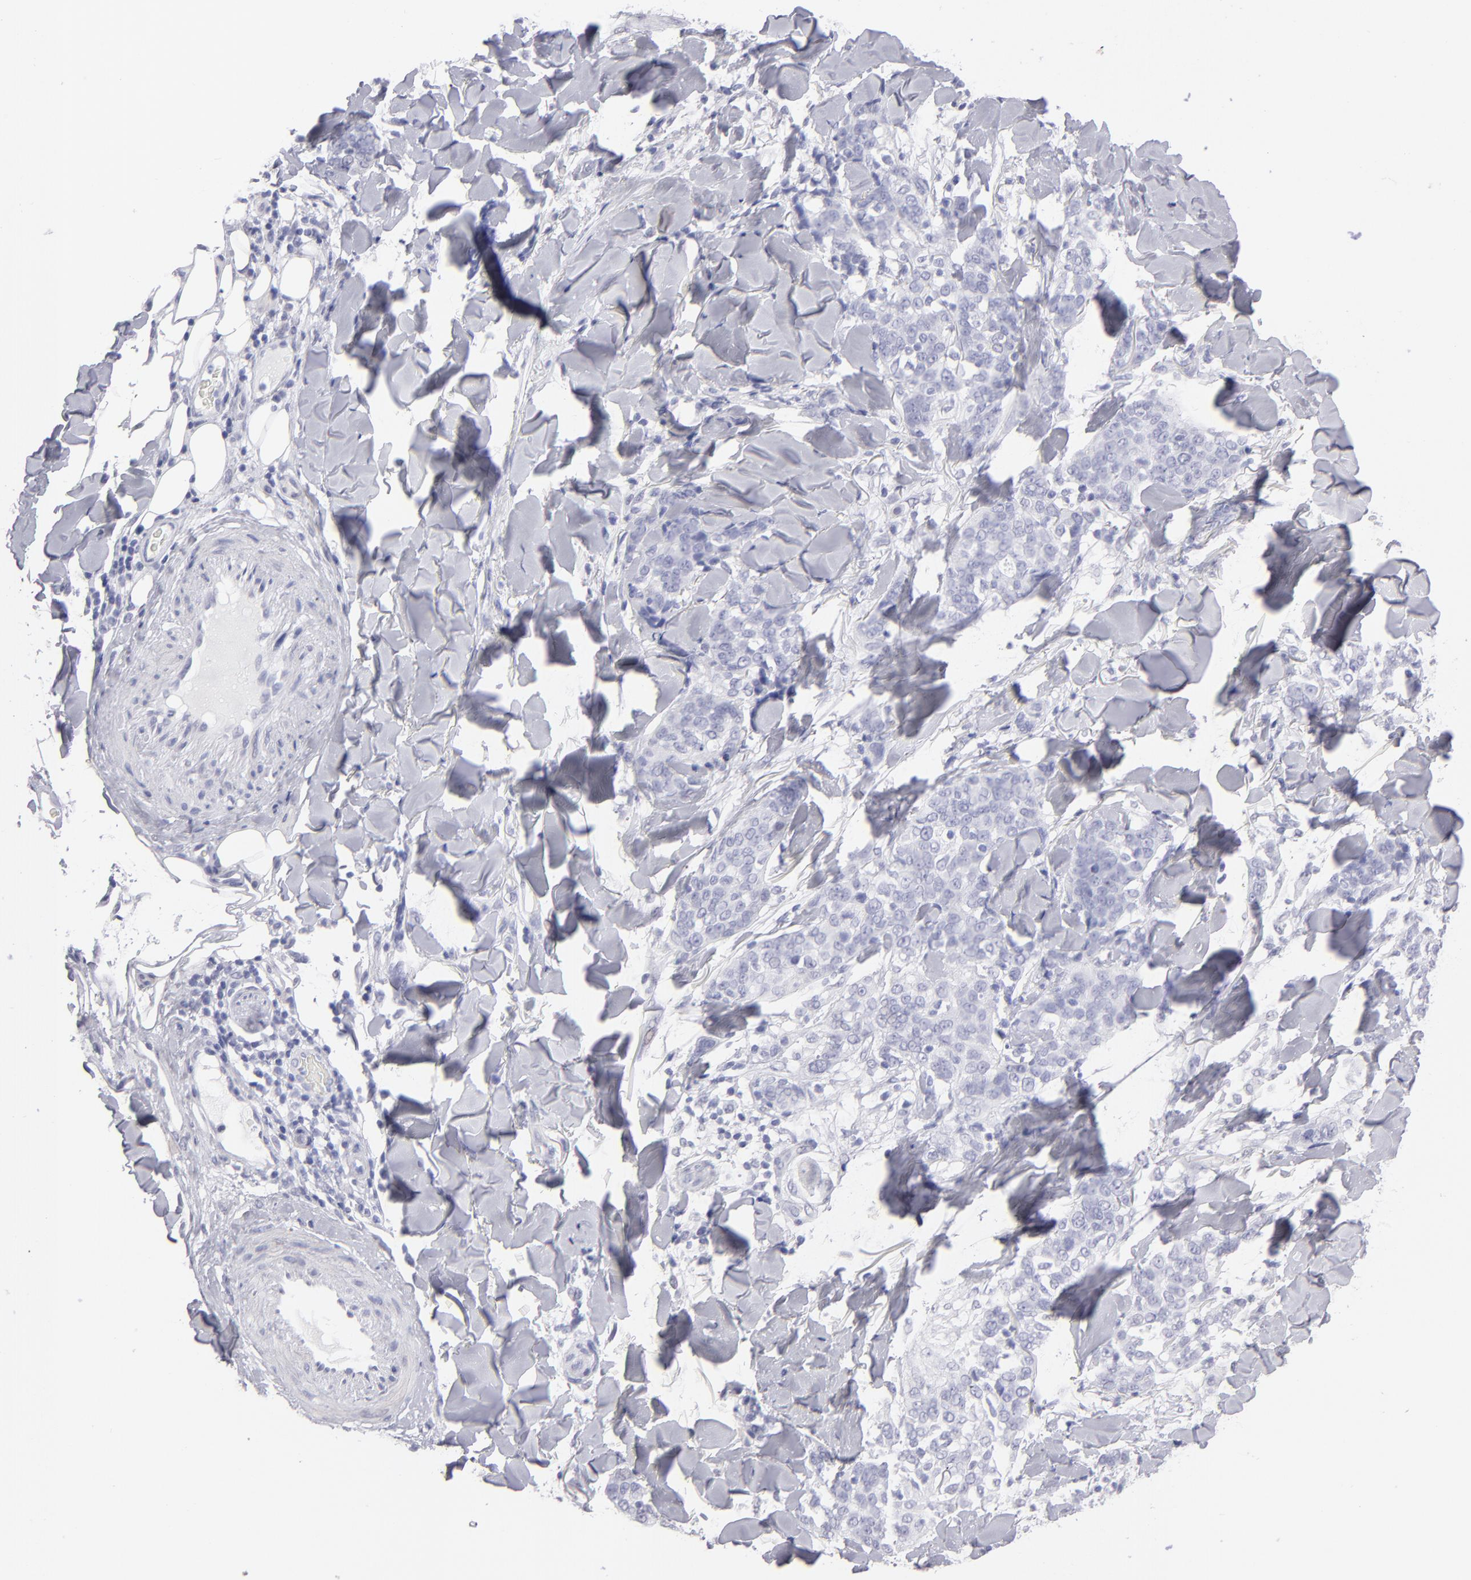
{"staining": {"intensity": "negative", "quantity": "none", "location": "none"}, "tissue": "skin cancer", "cell_type": "Tumor cells", "image_type": "cancer", "snomed": [{"axis": "morphology", "description": "Normal tissue, NOS"}, {"axis": "morphology", "description": "Squamous cell carcinoma, NOS"}, {"axis": "topography", "description": "Skin"}], "caption": "Tumor cells show no significant protein staining in skin cancer. (DAB (3,3'-diaminobenzidine) immunohistochemistry, high magnification).", "gene": "ALDOB", "patient": {"sex": "female", "age": 83}}